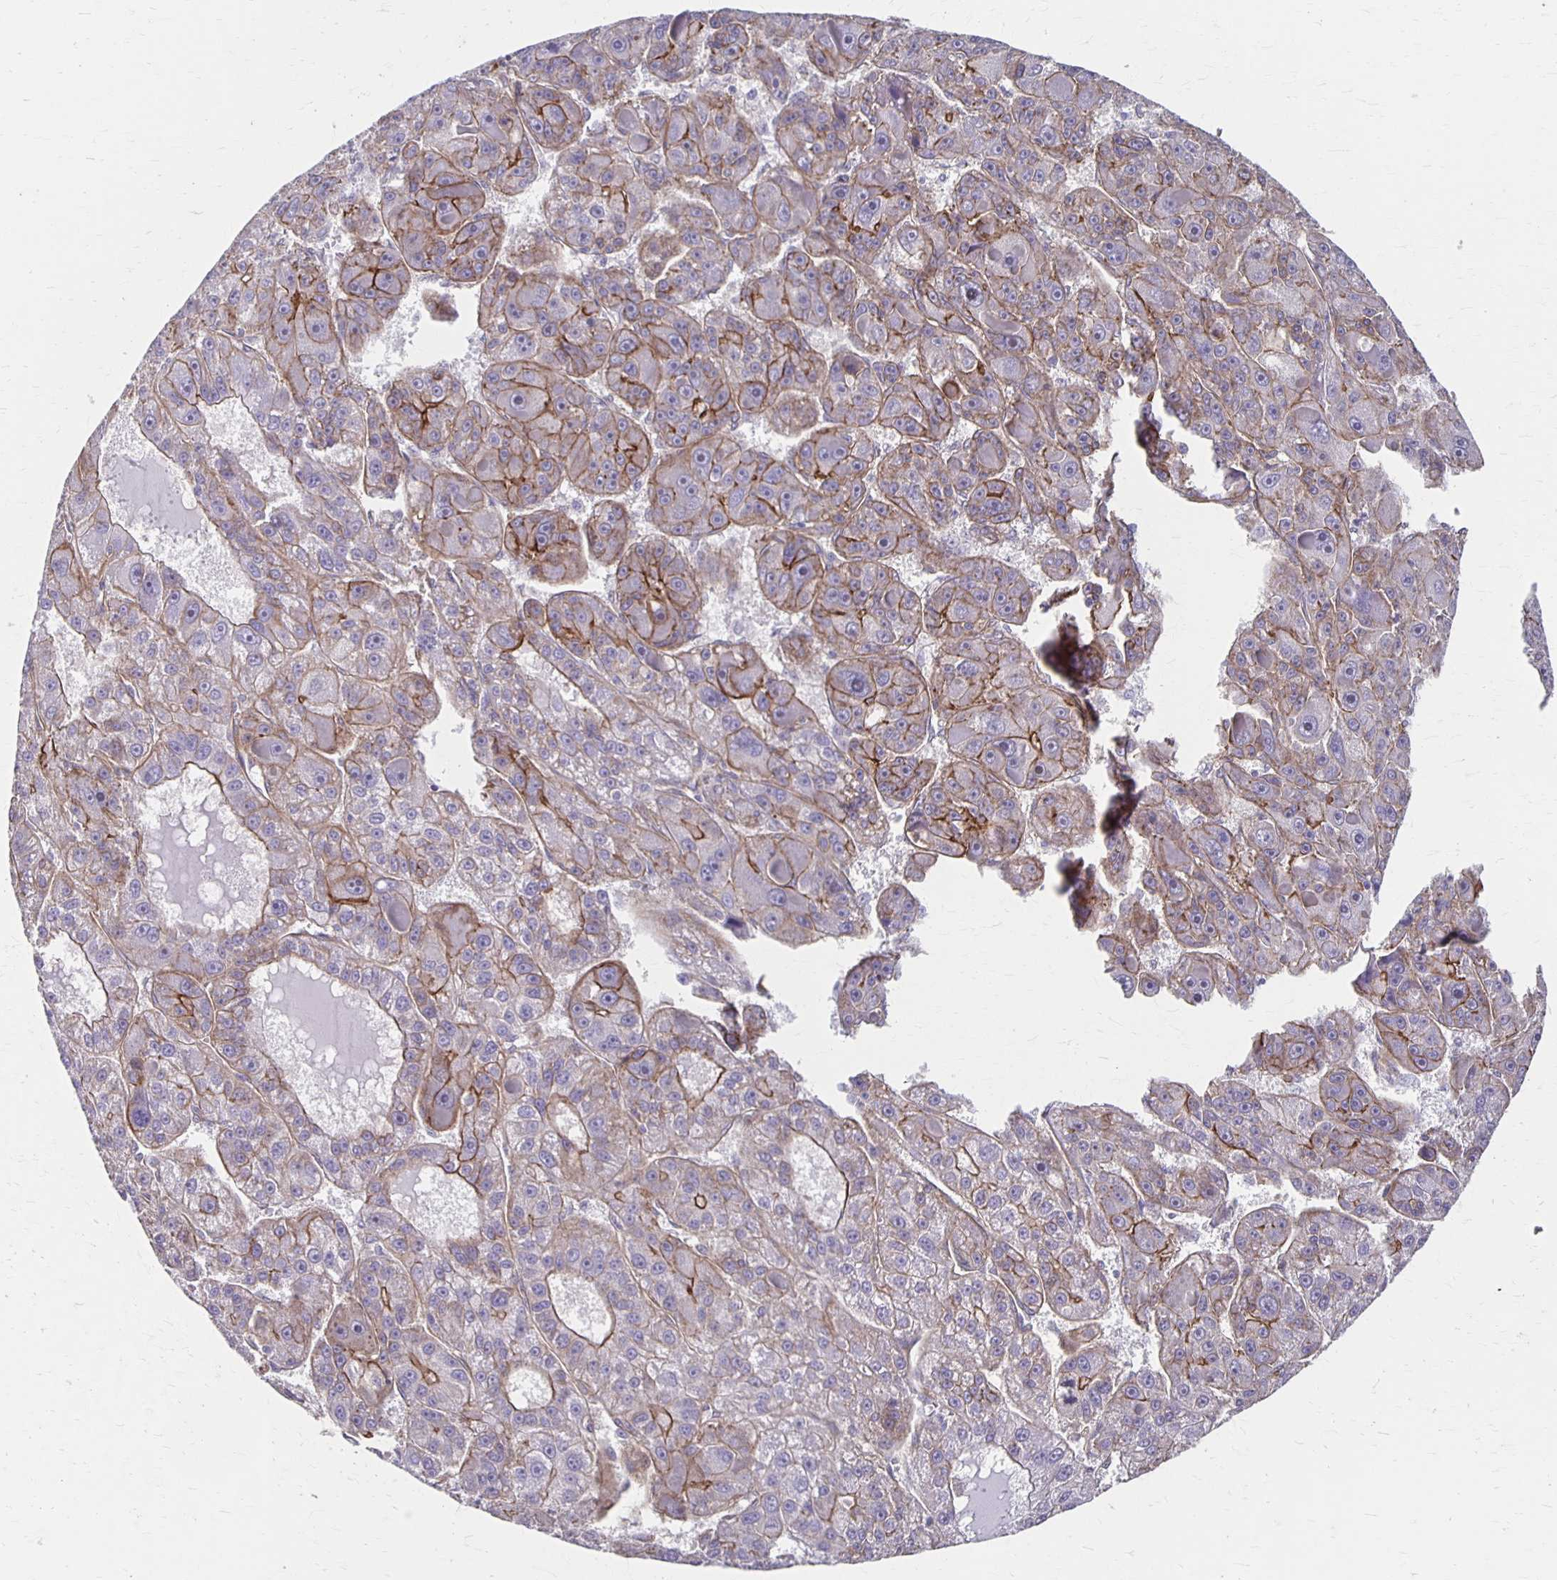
{"staining": {"intensity": "moderate", "quantity": "25%-75%", "location": "cytoplasmic/membranous"}, "tissue": "liver cancer", "cell_type": "Tumor cells", "image_type": "cancer", "snomed": [{"axis": "morphology", "description": "Carcinoma, Hepatocellular, NOS"}, {"axis": "topography", "description": "Liver"}], "caption": "This is a micrograph of immunohistochemistry staining of liver cancer, which shows moderate positivity in the cytoplasmic/membranous of tumor cells.", "gene": "PPP1R3E", "patient": {"sex": "male", "age": 76}}